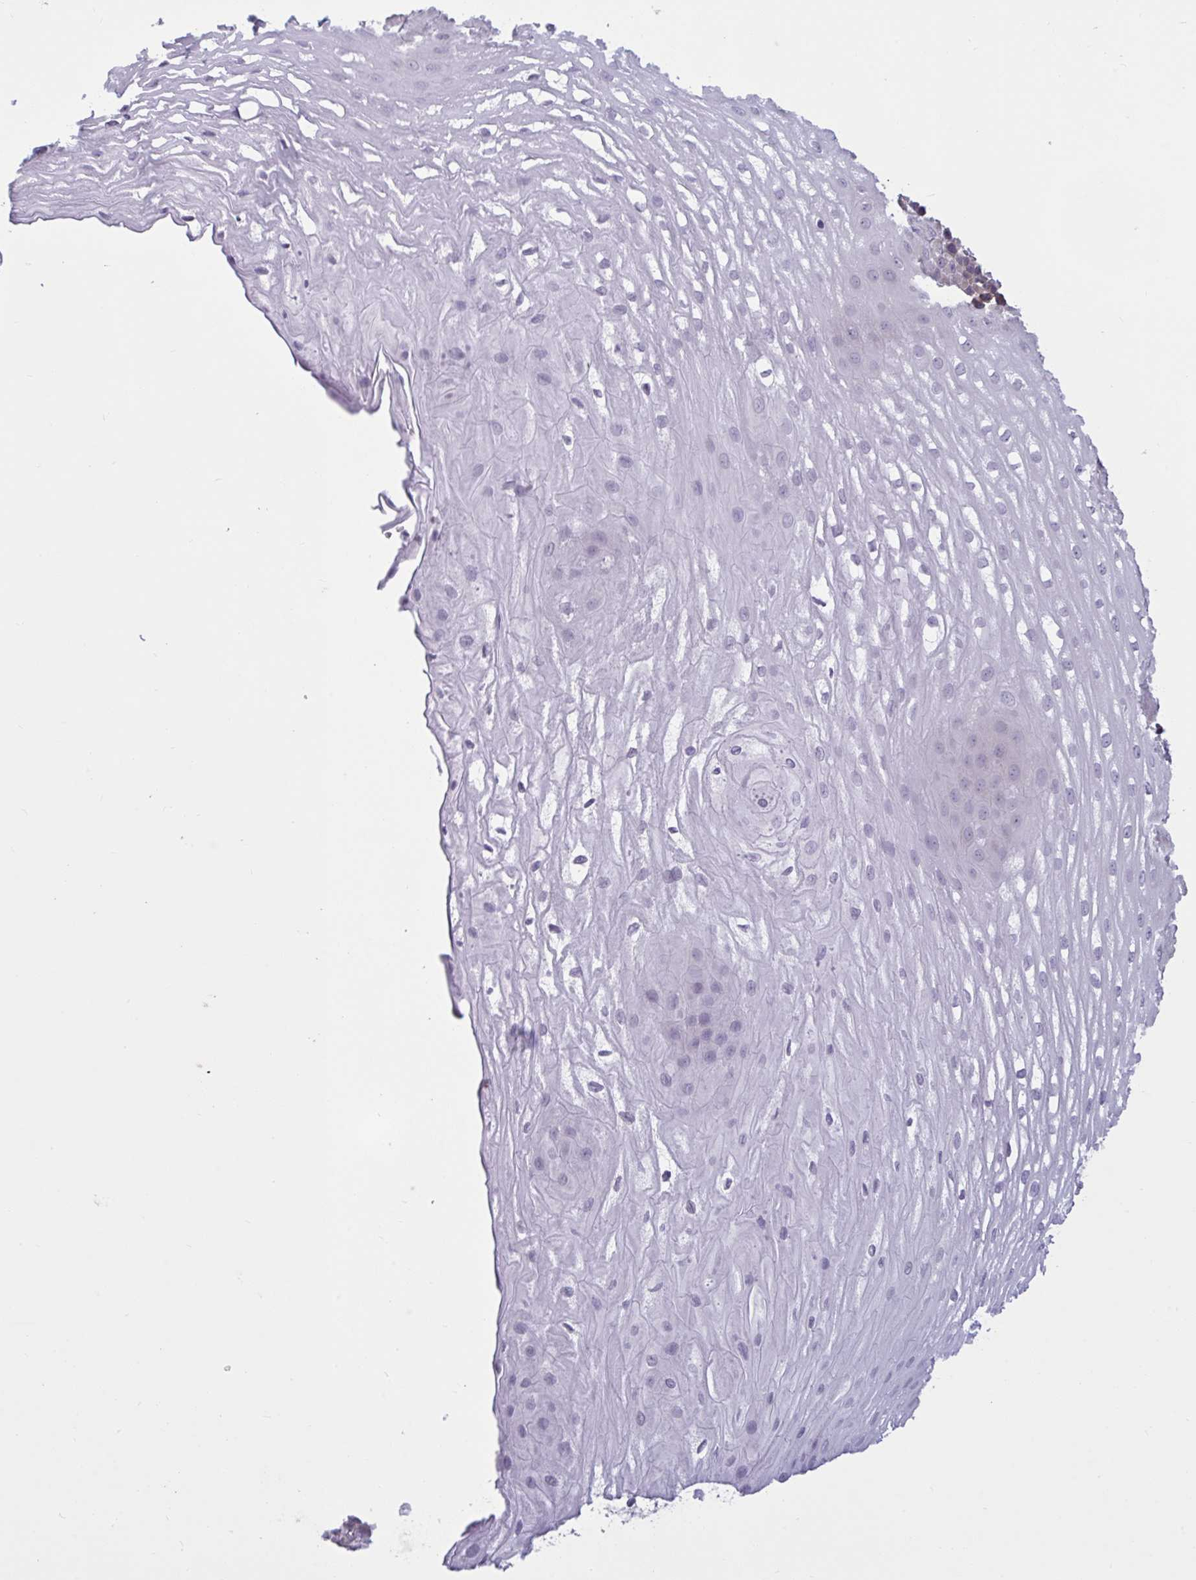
{"staining": {"intensity": "weak", "quantity": "<25%", "location": "cytoplasmic/membranous"}, "tissue": "esophagus", "cell_type": "Squamous epithelial cells", "image_type": "normal", "snomed": [{"axis": "morphology", "description": "Normal tissue, NOS"}, {"axis": "topography", "description": "Esophagus"}], "caption": "Immunohistochemistry image of benign esophagus stained for a protein (brown), which reveals no positivity in squamous epithelial cells.", "gene": "TBC1D4", "patient": {"sex": "male", "age": 62}}